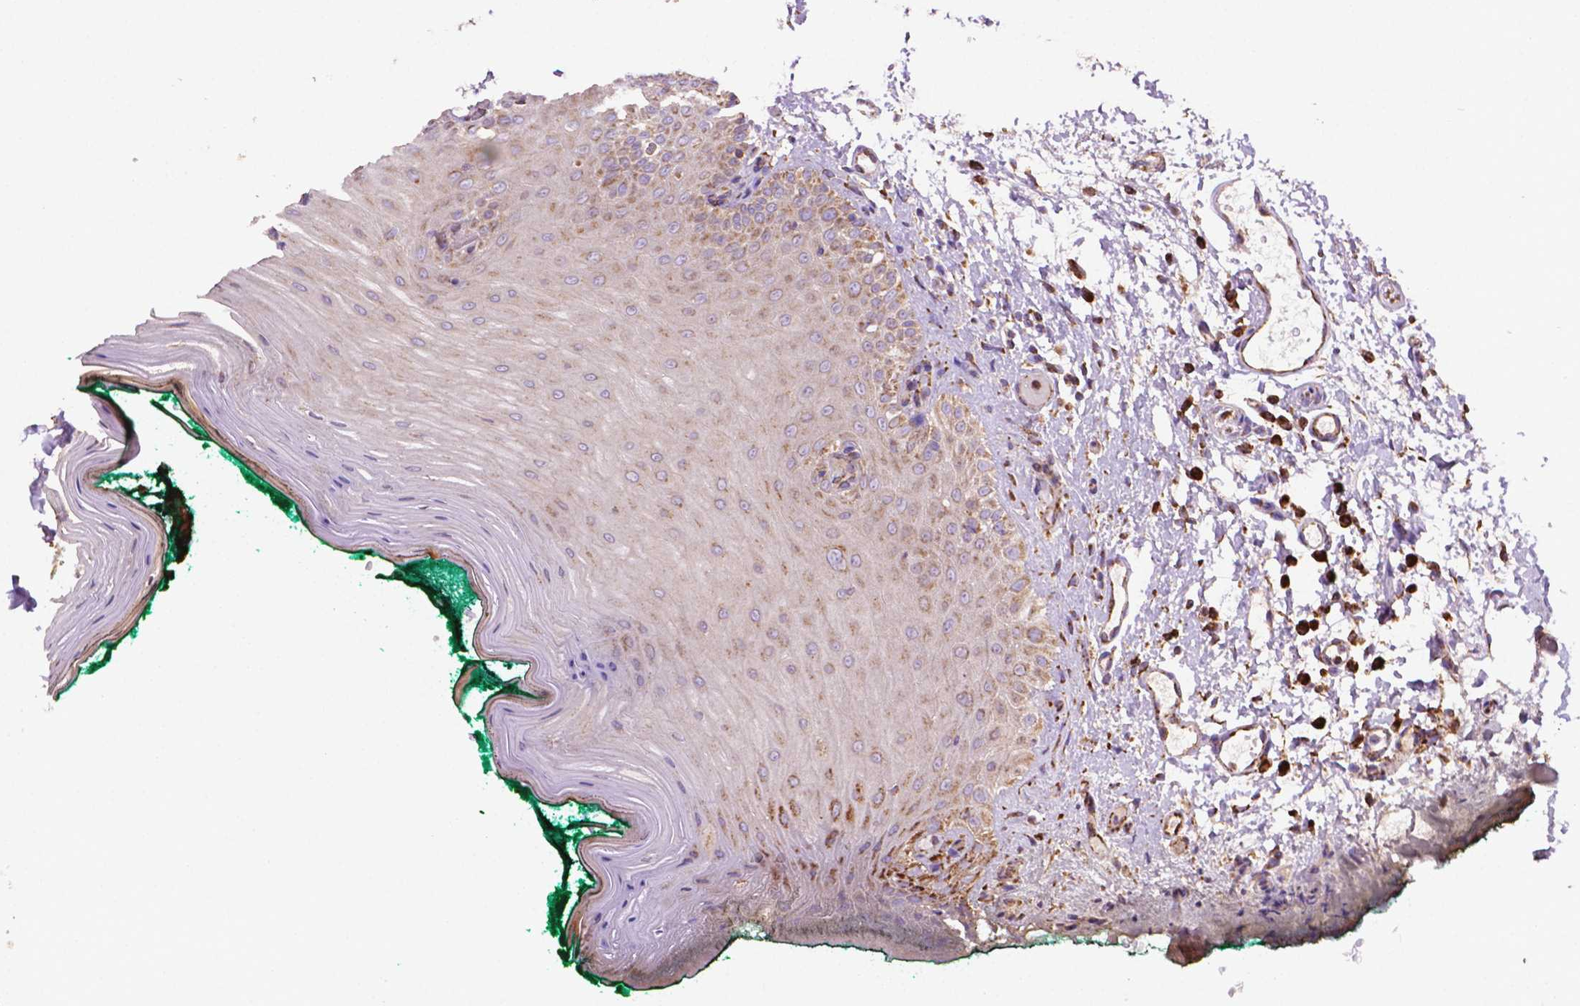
{"staining": {"intensity": "moderate", "quantity": ">75%", "location": "cytoplasmic/membranous"}, "tissue": "oral mucosa", "cell_type": "Squamous epithelial cells", "image_type": "normal", "snomed": [{"axis": "morphology", "description": "Normal tissue, NOS"}, {"axis": "topography", "description": "Oral tissue"}], "caption": "IHC histopathology image of unremarkable oral mucosa stained for a protein (brown), which exhibits medium levels of moderate cytoplasmic/membranous staining in about >75% of squamous epithelial cells.", "gene": "ILVBL", "patient": {"sex": "female", "age": 83}}